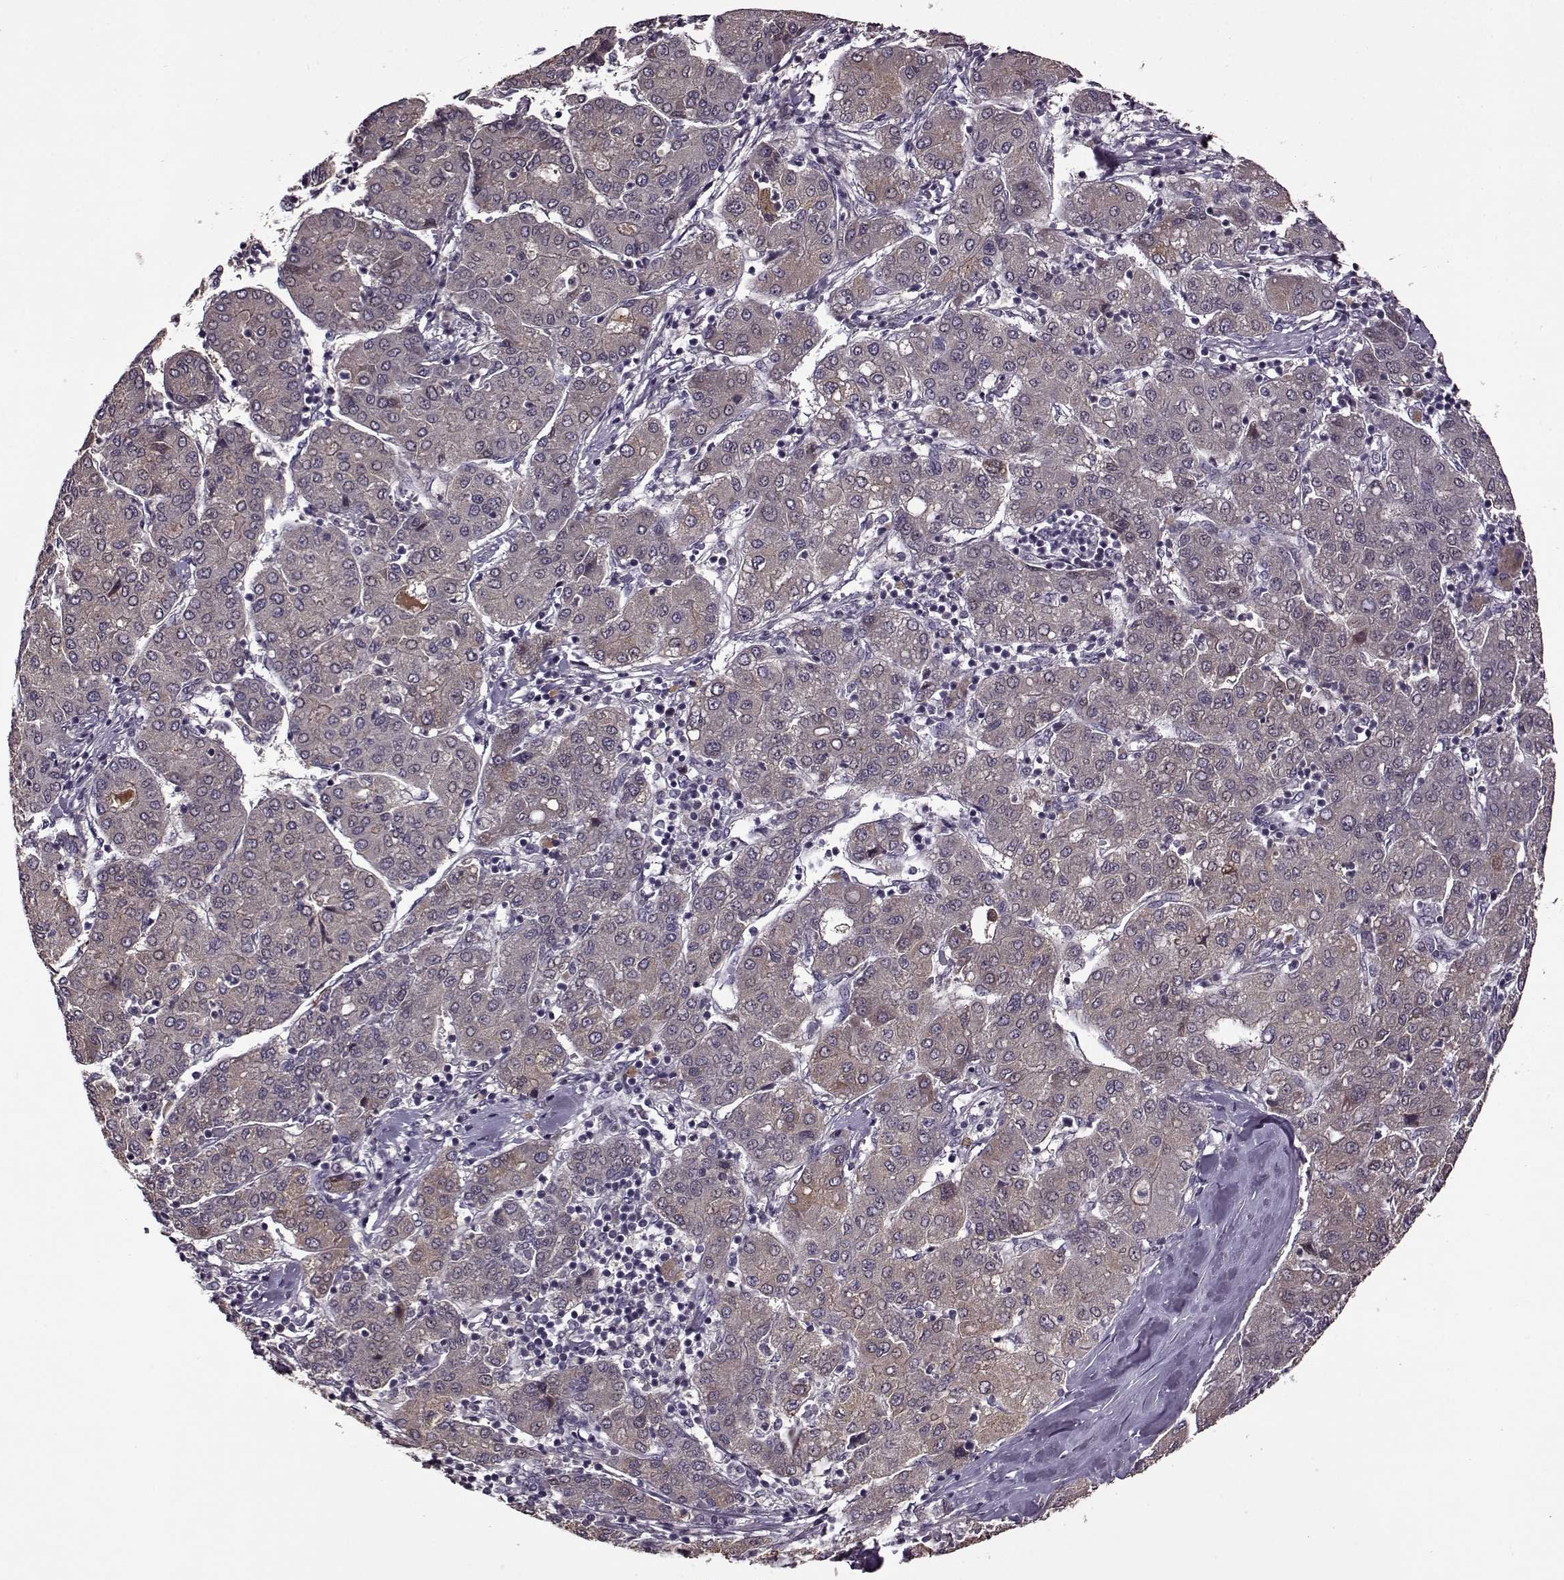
{"staining": {"intensity": "weak", "quantity": "<25%", "location": "cytoplasmic/membranous"}, "tissue": "liver cancer", "cell_type": "Tumor cells", "image_type": "cancer", "snomed": [{"axis": "morphology", "description": "Carcinoma, Hepatocellular, NOS"}, {"axis": "topography", "description": "Liver"}], "caption": "This histopathology image is of liver cancer stained with IHC to label a protein in brown with the nuclei are counter-stained blue. There is no expression in tumor cells.", "gene": "MAIP1", "patient": {"sex": "male", "age": 65}}